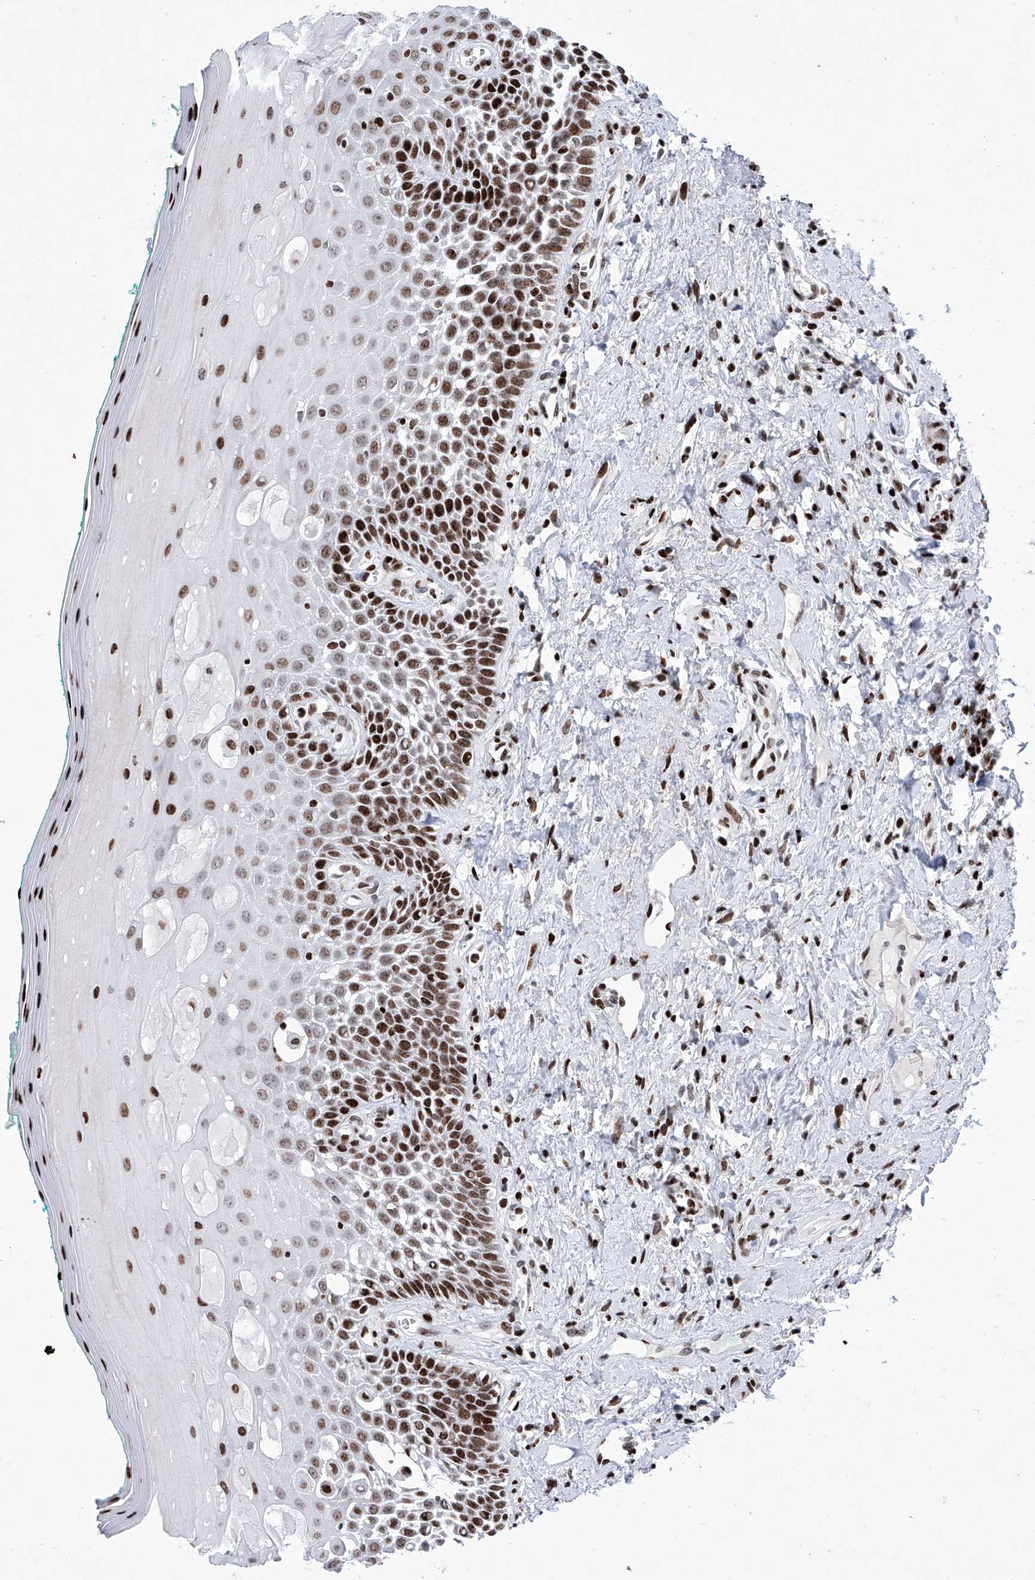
{"staining": {"intensity": "strong", "quantity": ">75%", "location": "nuclear"}, "tissue": "oral mucosa", "cell_type": "Squamous epithelial cells", "image_type": "normal", "snomed": [{"axis": "morphology", "description": "Normal tissue, NOS"}, {"axis": "topography", "description": "Oral tissue"}], "caption": "A micrograph showing strong nuclear positivity in approximately >75% of squamous epithelial cells in benign oral mucosa, as visualized by brown immunohistochemical staining.", "gene": "HEY2", "patient": {"sex": "female", "age": 70}}